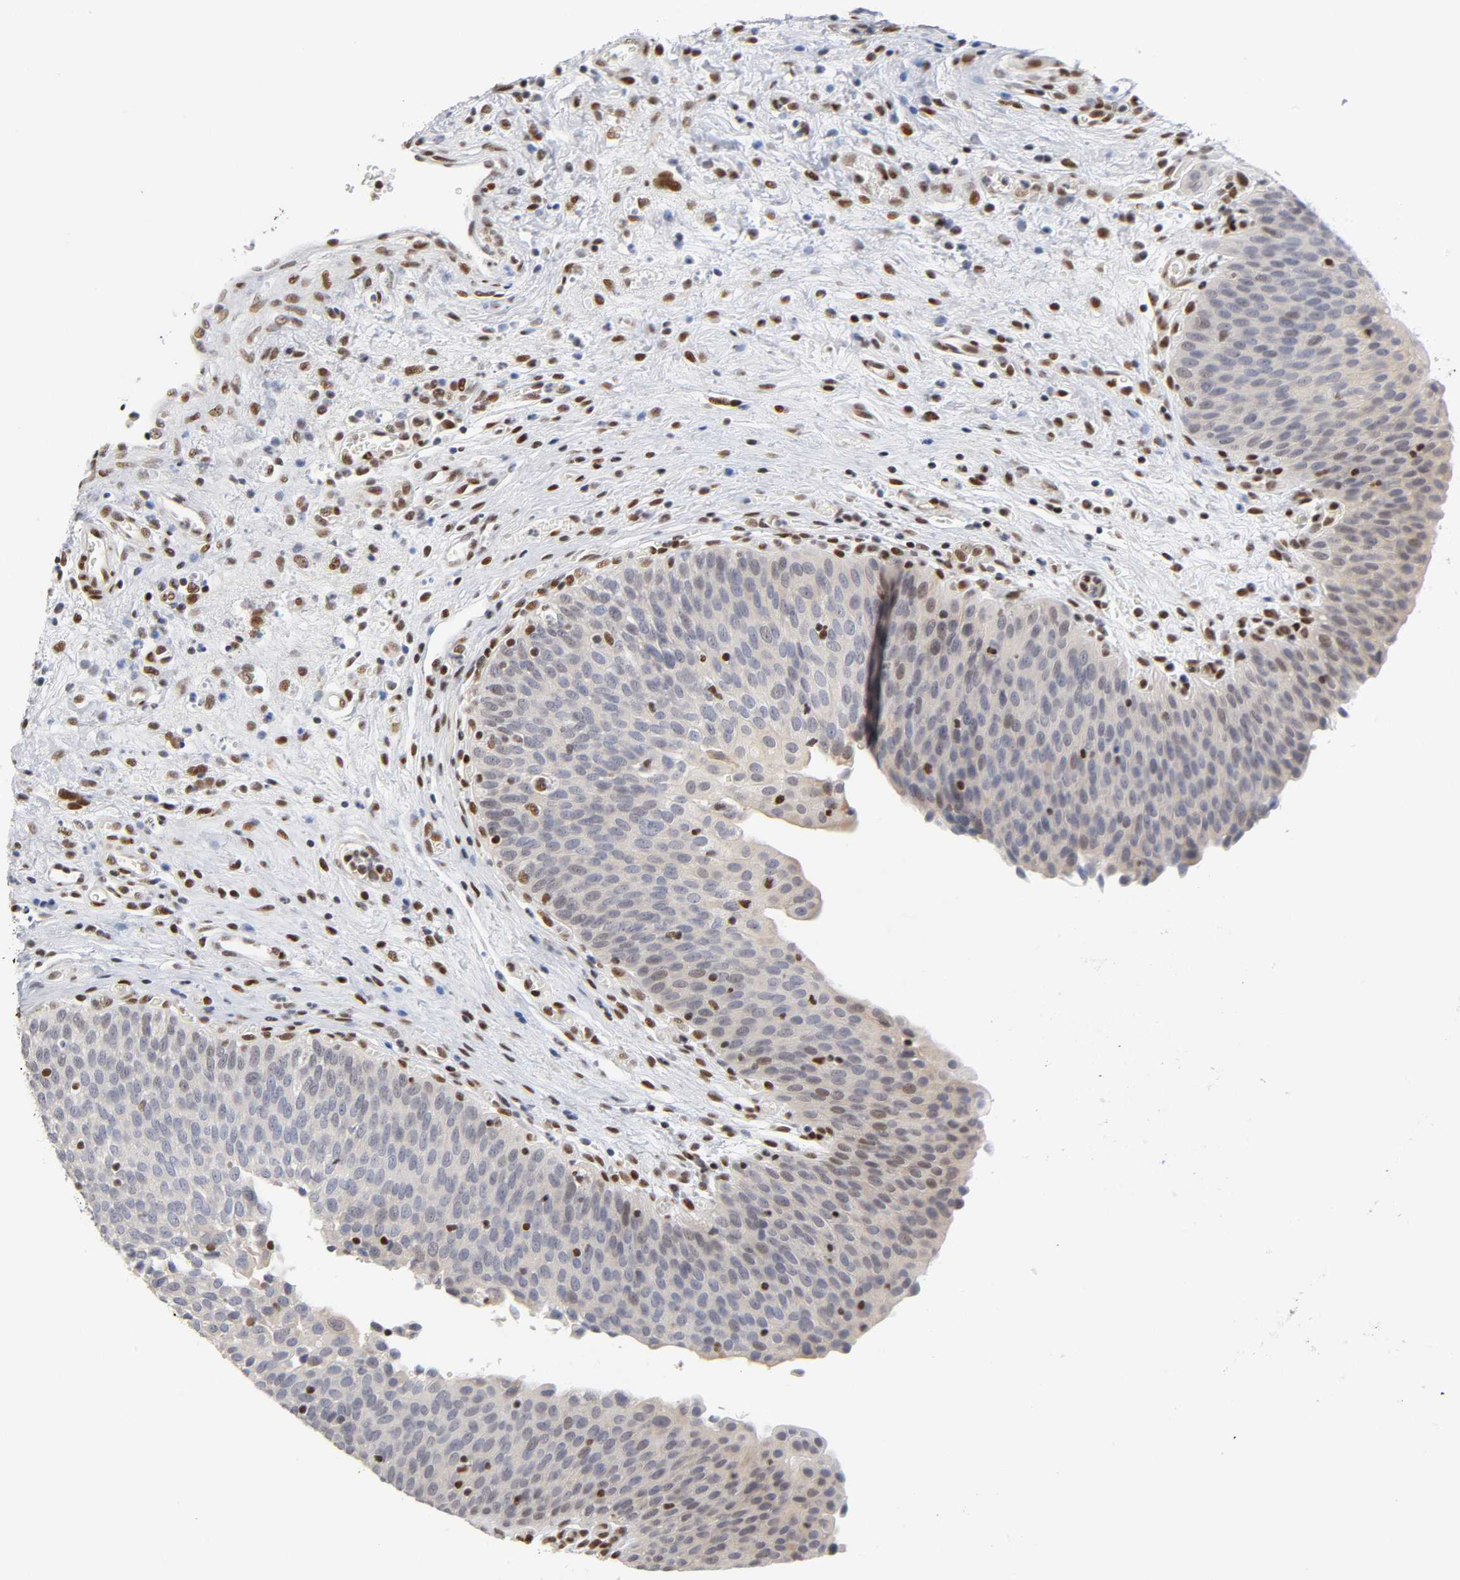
{"staining": {"intensity": "moderate", "quantity": "<25%", "location": "nuclear"}, "tissue": "urinary bladder", "cell_type": "Urothelial cells", "image_type": "normal", "snomed": [{"axis": "morphology", "description": "Normal tissue, NOS"}, {"axis": "morphology", "description": "Dysplasia, NOS"}, {"axis": "topography", "description": "Urinary bladder"}], "caption": "Urinary bladder stained with a brown dye reveals moderate nuclear positive positivity in about <25% of urothelial cells.", "gene": "NR3C1", "patient": {"sex": "male", "age": 35}}